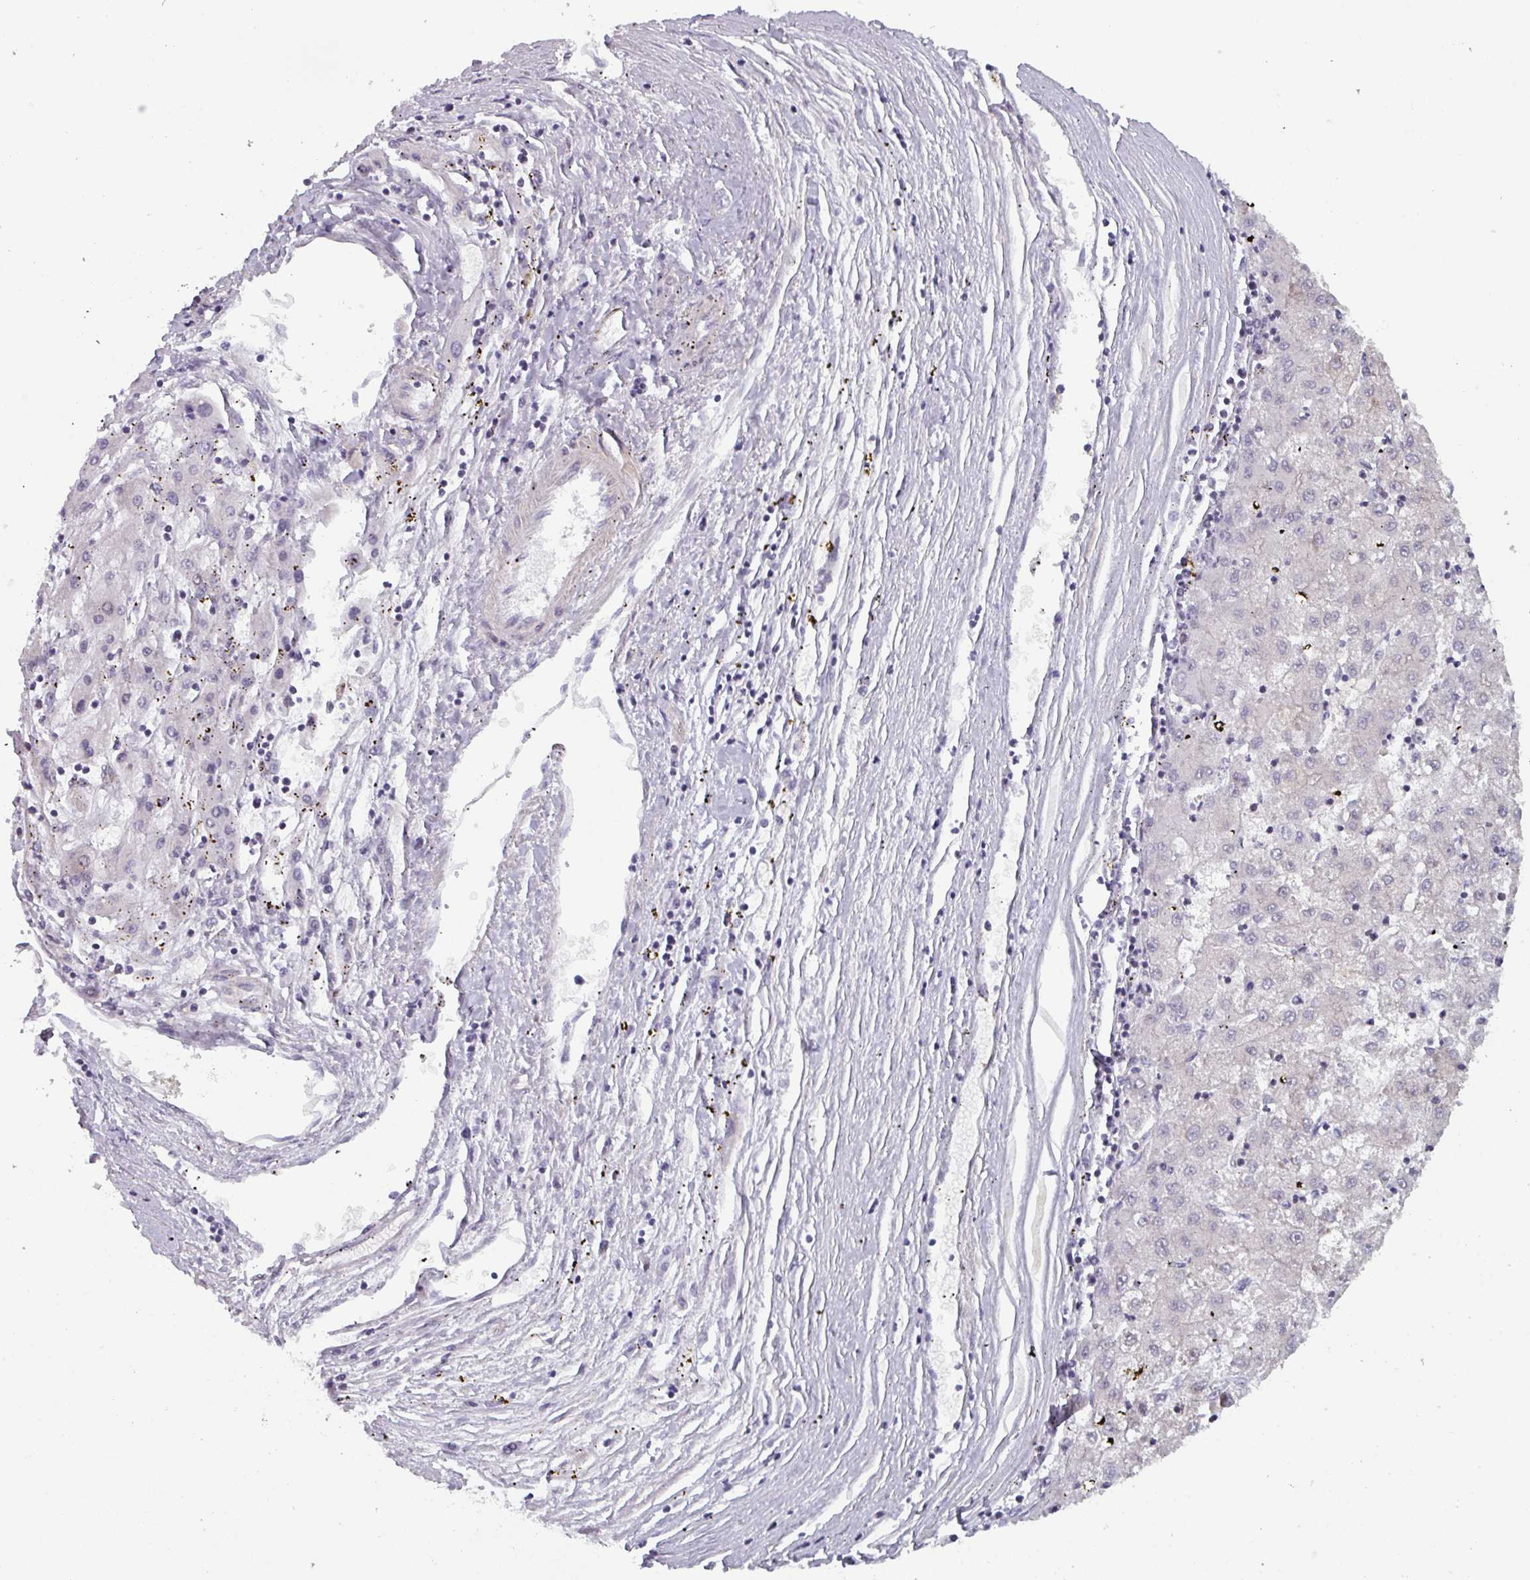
{"staining": {"intensity": "negative", "quantity": "none", "location": "none"}, "tissue": "liver cancer", "cell_type": "Tumor cells", "image_type": "cancer", "snomed": [{"axis": "morphology", "description": "Carcinoma, Hepatocellular, NOS"}, {"axis": "topography", "description": "Liver"}], "caption": "Tumor cells show no significant expression in liver hepatocellular carcinoma.", "gene": "PRAMEF12", "patient": {"sex": "male", "age": 72}}